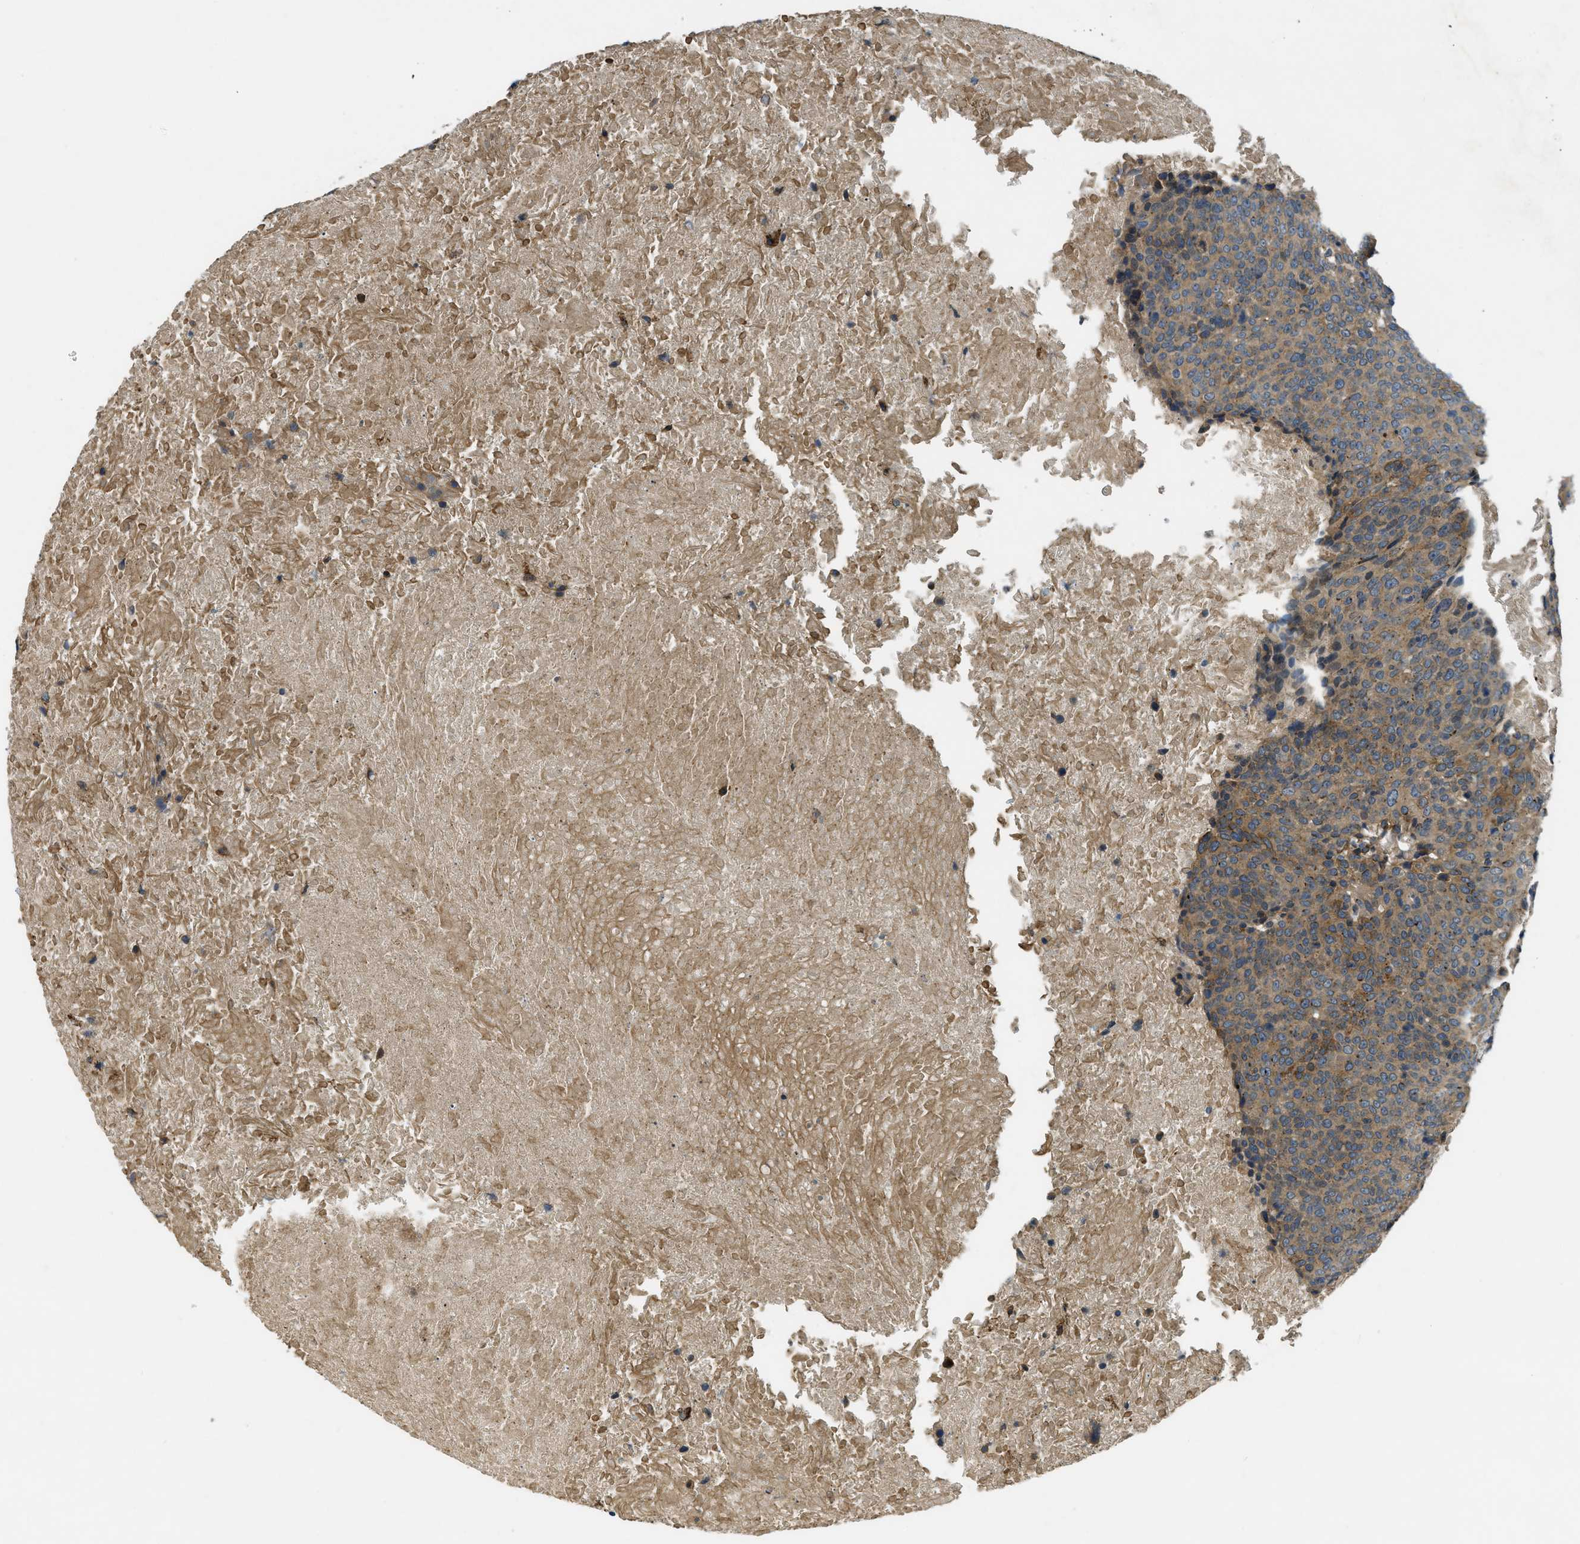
{"staining": {"intensity": "moderate", "quantity": ">75%", "location": "cytoplasmic/membranous"}, "tissue": "head and neck cancer", "cell_type": "Tumor cells", "image_type": "cancer", "snomed": [{"axis": "morphology", "description": "Squamous cell carcinoma, NOS"}, {"axis": "morphology", "description": "Squamous cell carcinoma, metastatic, NOS"}, {"axis": "topography", "description": "Lymph node"}, {"axis": "topography", "description": "Head-Neck"}], "caption": "Immunohistochemistry histopathology image of neoplastic tissue: metastatic squamous cell carcinoma (head and neck) stained using IHC exhibits medium levels of moderate protein expression localized specifically in the cytoplasmic/membranous of tumor cells, appearing as a cytoplasmic/membranous brown color.", "gene": "CDKN2C", "patient": {"sex": "male", "age": 62}}